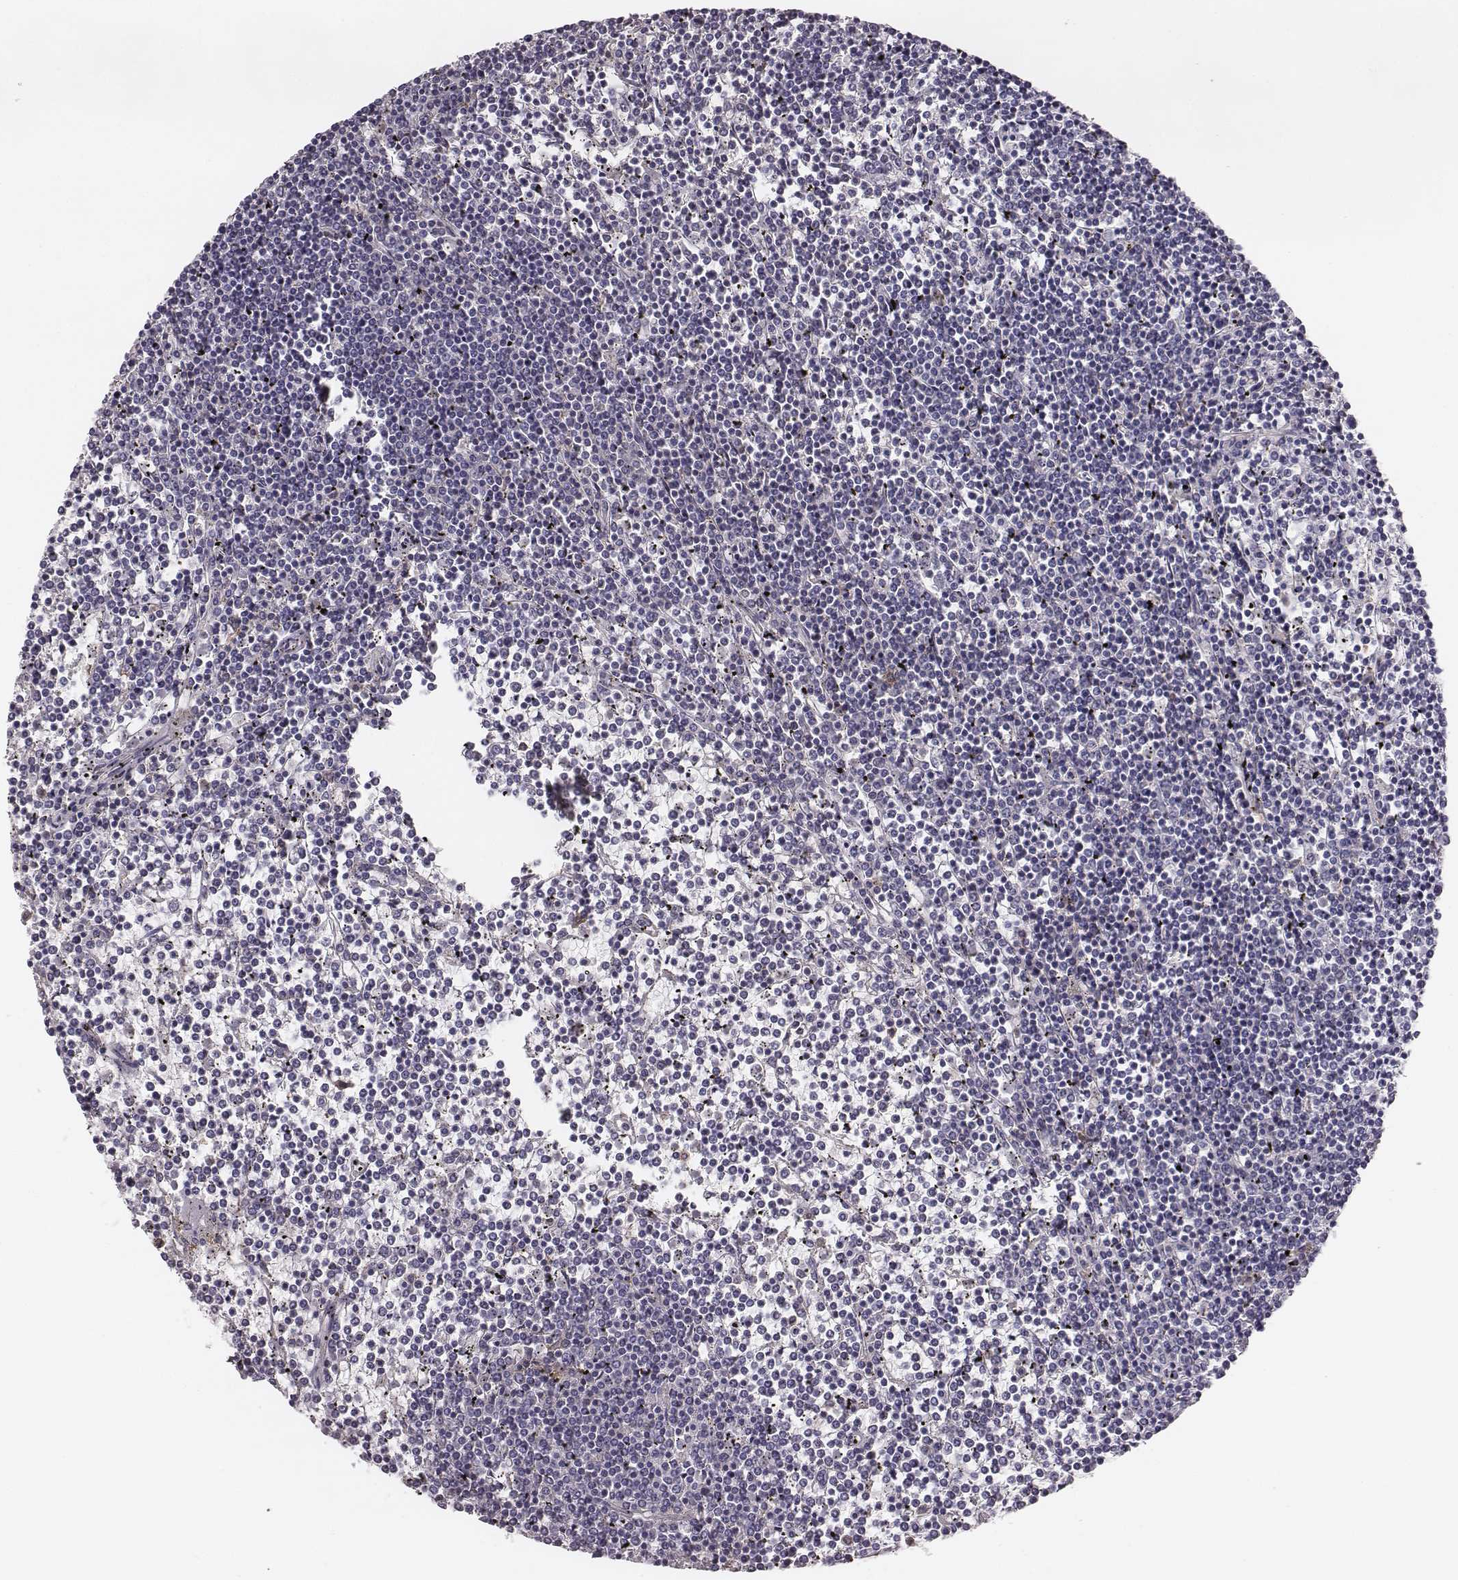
{"staining": {"intensity": "negative", "quantity": "none", "location": "none"}, "tissue": "lymphoma", "cell_type": "Tumor cells", "image_type": "cancer", "snomed": [{"axis": "morphology", "description": "Malignant lymphoma, non-Hodgkin's type, Low grade"}, {"axis": "topography", "description": "Spleen"}], "caption": "This is an immunohistochemistry (IHC) photomicrograph of human low-grade malignant lymphoma, non-Hodgkin's type. There is no staining in tumor cells.", "gene": "ZYX", "patient": {"sex": "female", "age": 19}}